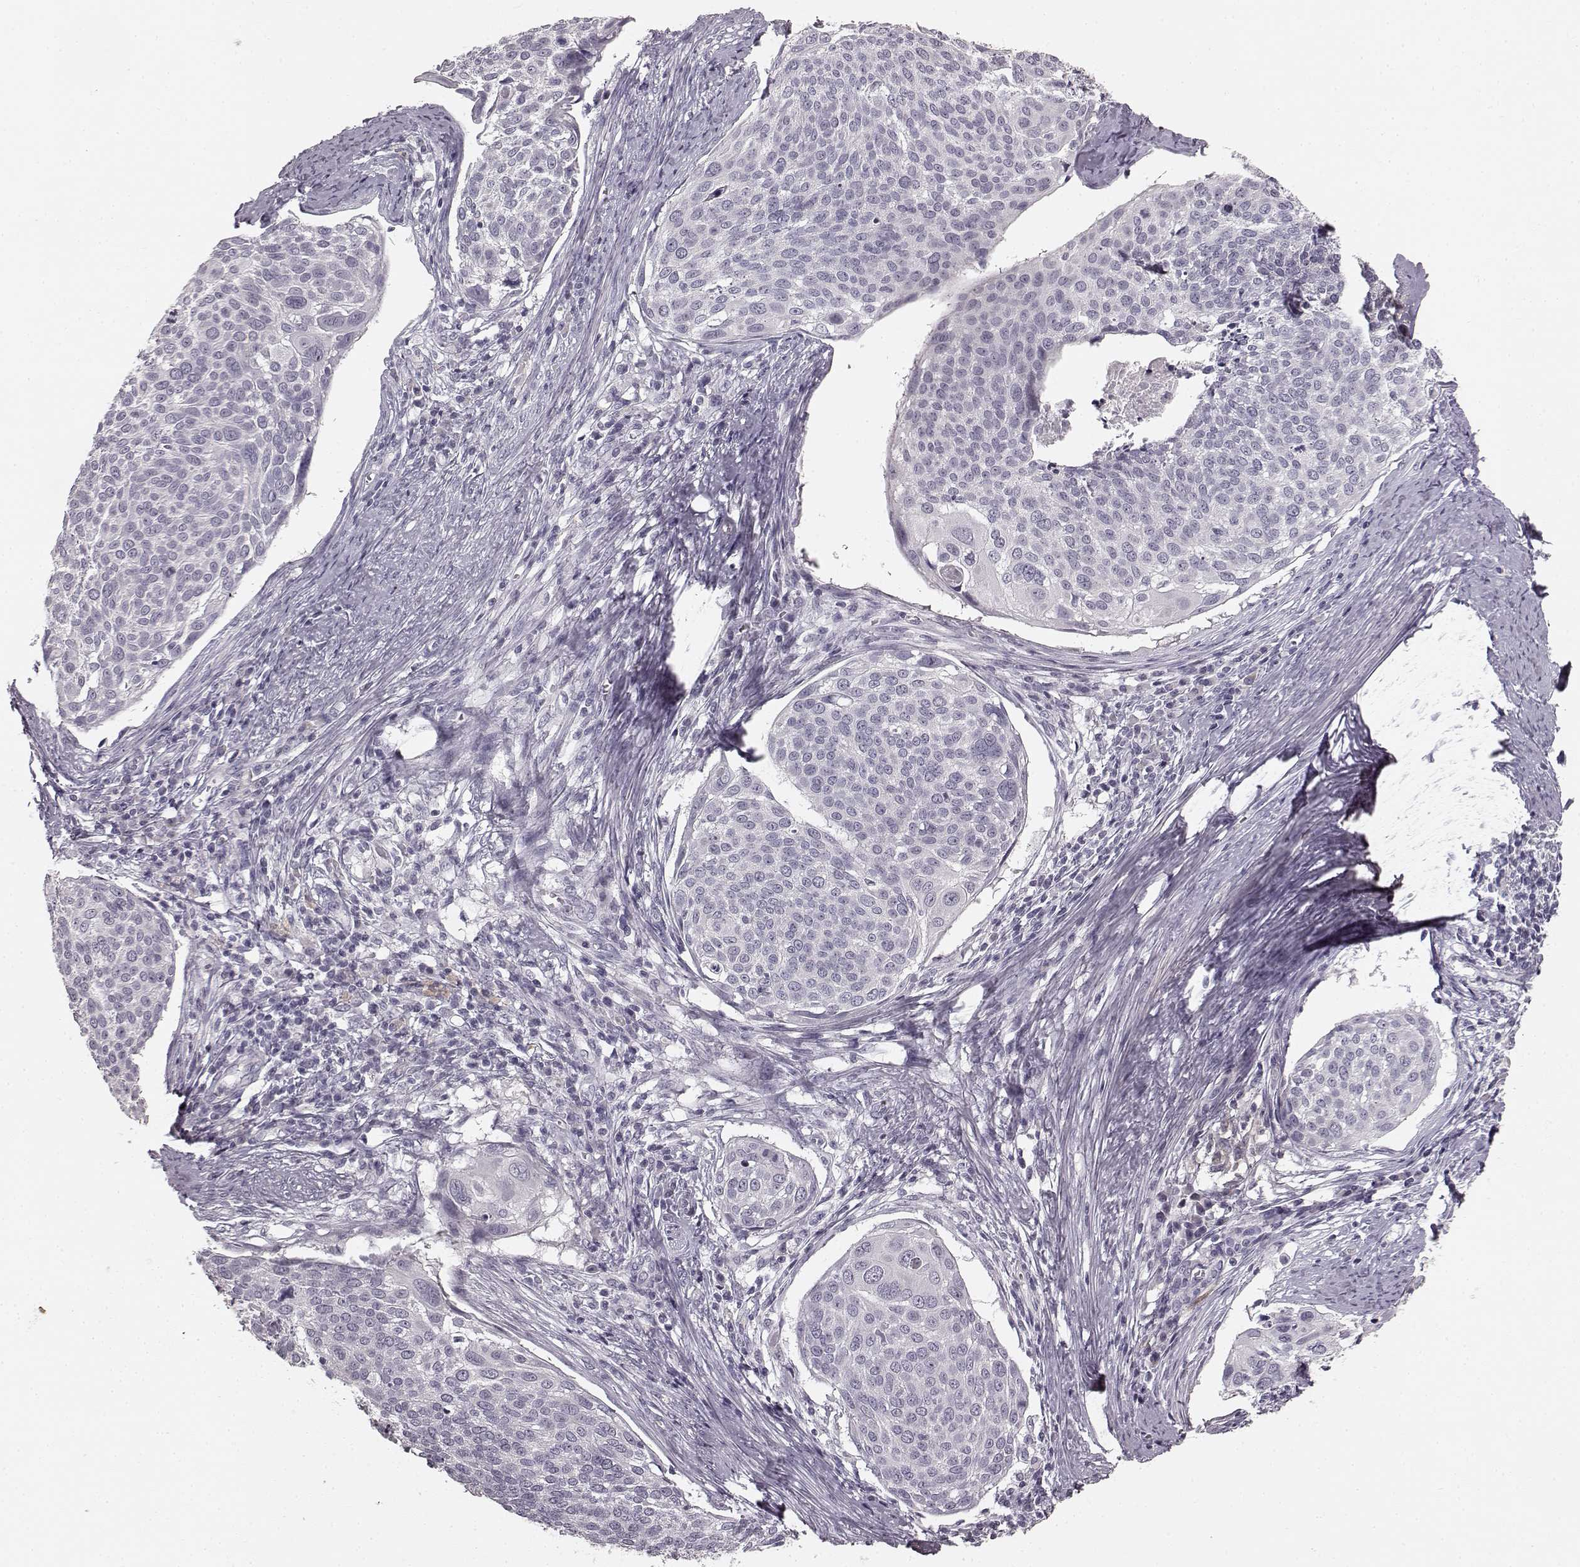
{"staining": {"intensity": "negative", "quantity": "none", "location": "none"}, "tissue": "cervical cancer", "cell_type": "Tumor cells", "image_type": "cancer", "snomed": [{"axis": "morphology", "description": "Squamous cell carcinoma, NOS"}, {"axis": "topography", "description": "Cervix"}], "caption": "This is an immunohistochemistry (IHC) micrograph of cervical cancer (squamous cell carcinoma). There is no expression in tumor cells.", "gene": "RIT2", "patient": {"sex": "female", "age": 39}}